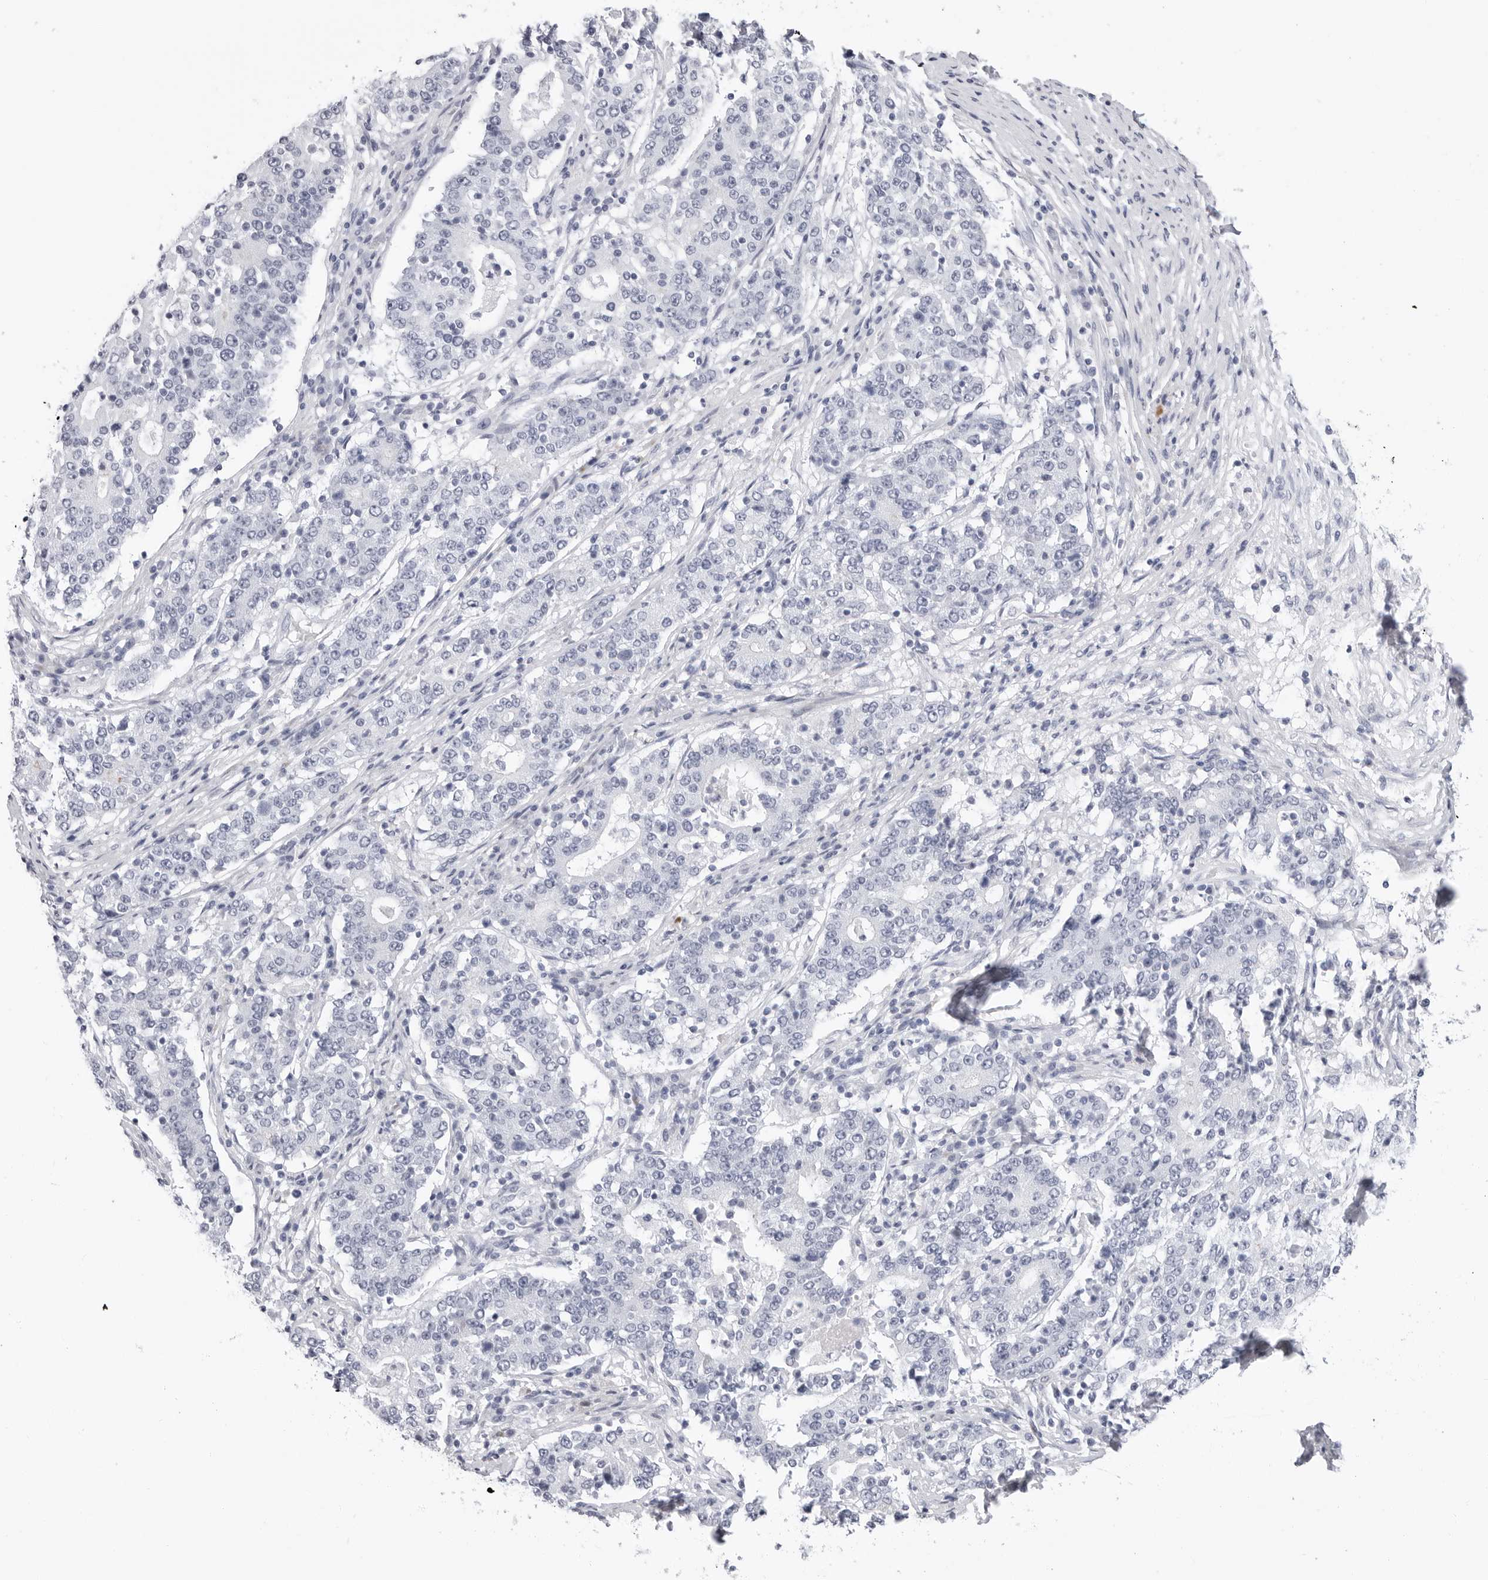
{"staining": {"intensity": "negative", "quantity": "none", "location": "none"}, "tissue": "stomach cancer", "cell_type": "Tumor cells", "image_type": "cancer", "snomed": [{"axis": "morphology", "description": "Adenocarcinoma, NOS"}, {"axis": "topography", "description": "Stomach"}], "caption": "DAB (3,3'-diaminobenzidine) immunohistochemical staining of adenocarcinoma (stomach) reveals no significant expression in tumor cells. Nuclei are stained in blue.", "gene": "ERICH3", "patient": {"sex": "male", "age": 59}}